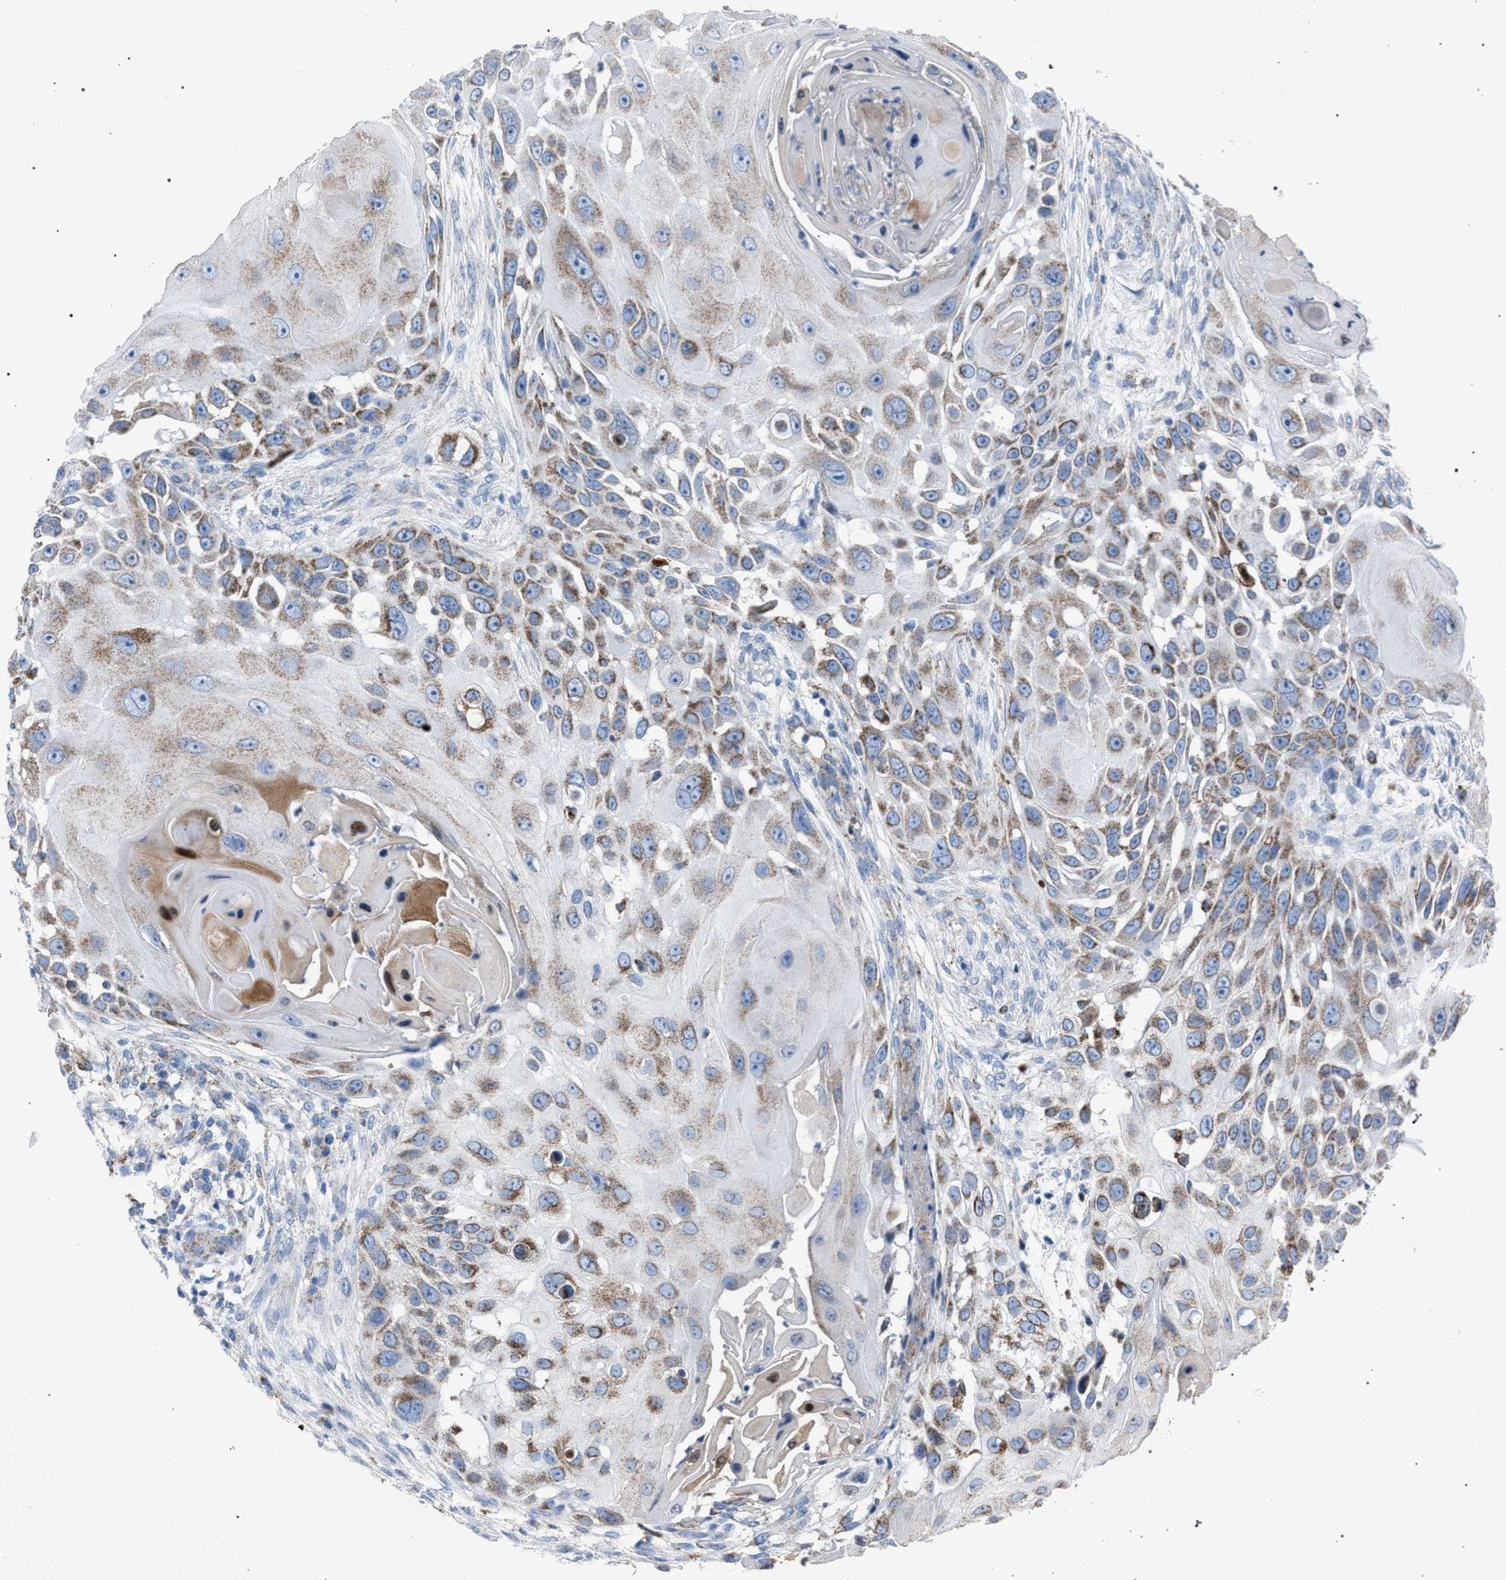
{"staining": {"intensity": "weak", "quantity": ">75%", "location": "cytoplasmic/membranous"}, "tissue": "skin cancer", "cell_type": "Tumor cells", "image_type": "cancer", "snomed": [{"axis": "morphology", "description": "Squamous cell carcinoma, NOS"}, {"axis": "topography", "description": "Skin"}], "caption": "An image of human skin cancer (squamous cell carcinoma) stained for a protein displays weak cytoplasmic/membranous brown staining in tumor cells. (DAB (3,3'-diaminobenzidine) IHC with brightfield microscopy, high magnification).", "gene": "HSD17B4", "patient": {"sex": "female", "age": 44}}